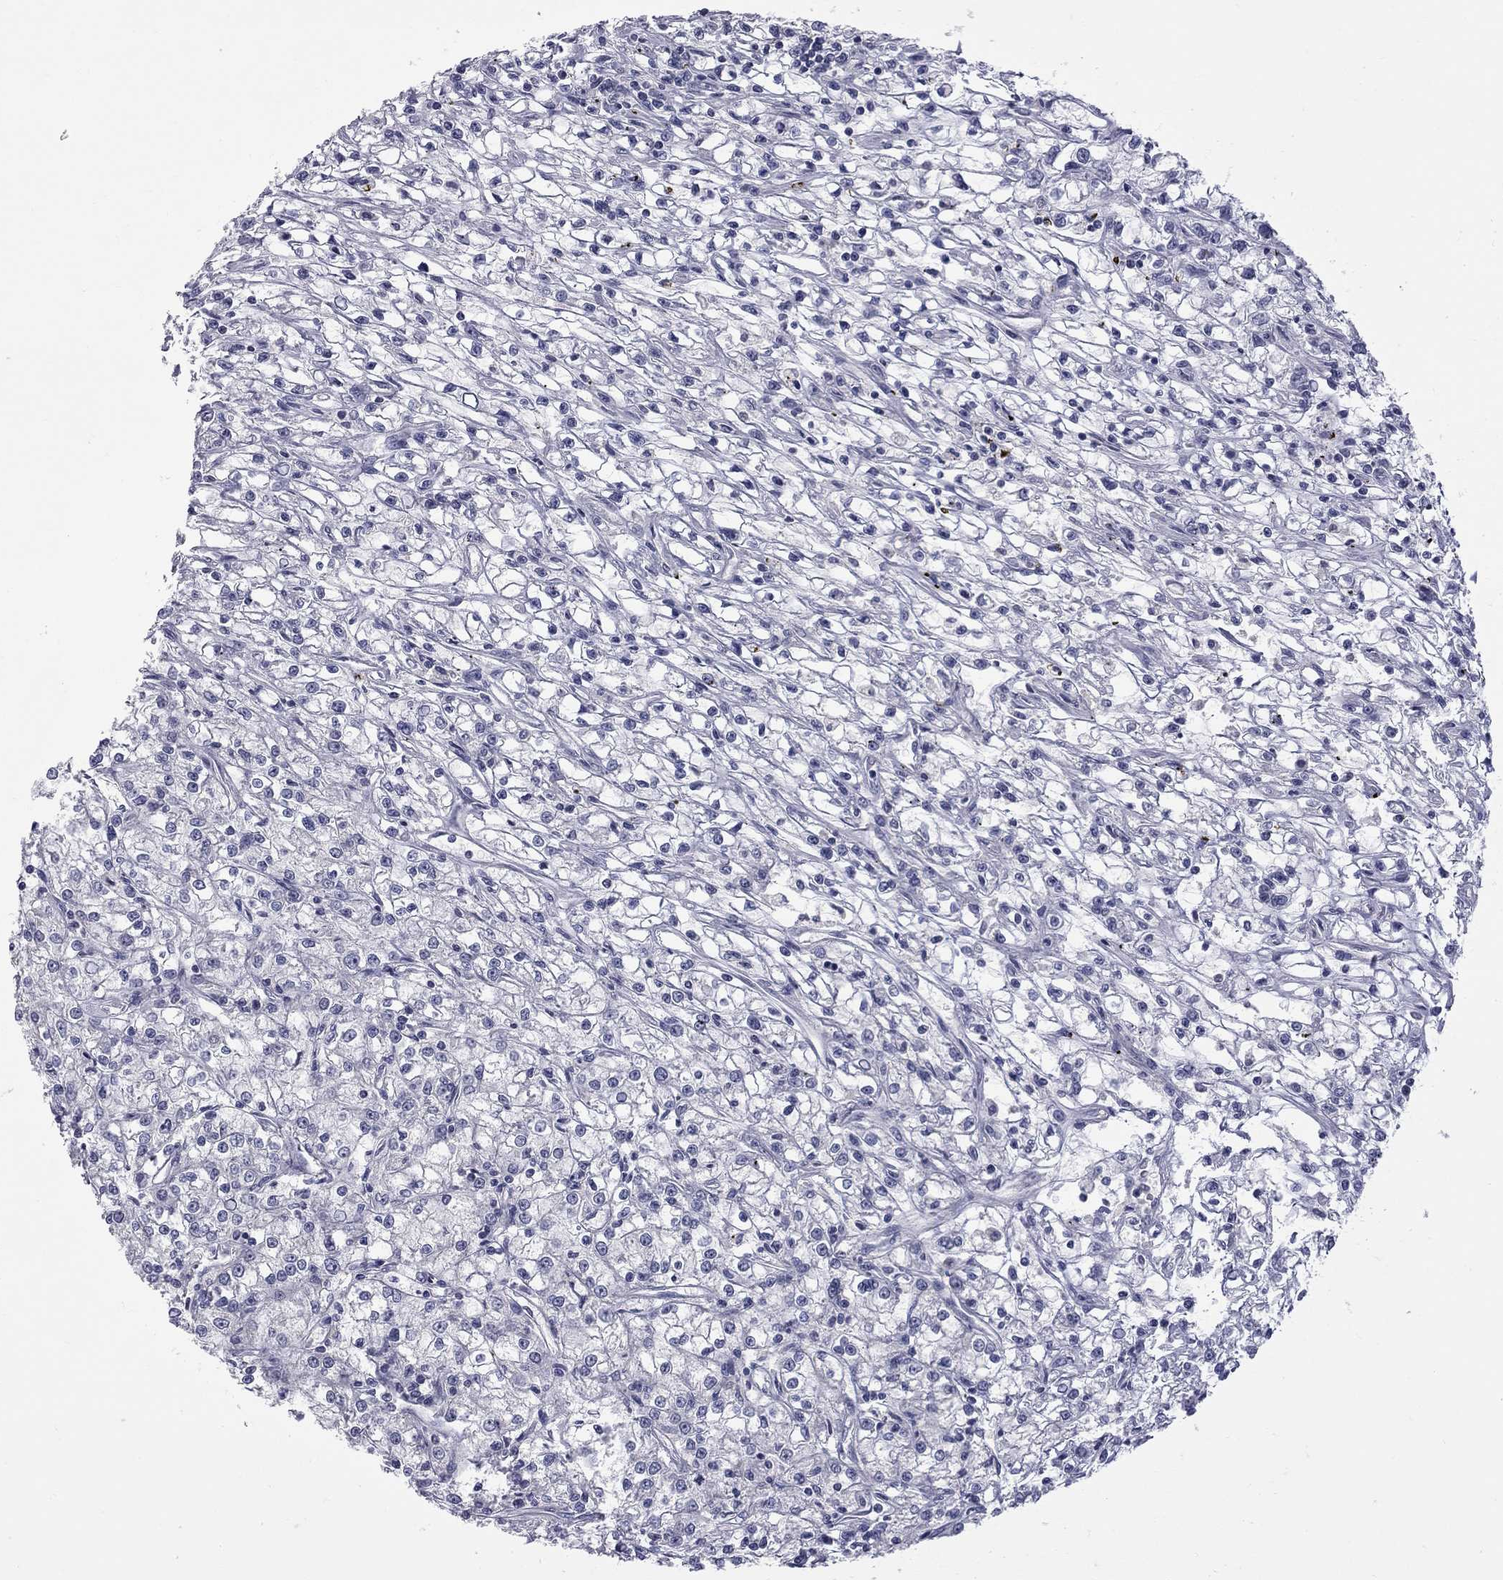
{"staining": {"intensity": "negative", "quantity": "none", "location": "none"}, "tissue": "renal cancer", "cell_type": "Tumor cells", "image_type": "cancer", "snomed": [{"axis": "morphology", "description": "Adenocarcinoma, NOS"}, {"axis": "topography", "description": "Kidney"}], "caption": "A histopathology image of human adenocarcinoma (renal) is negative for staining in tumor cells.", "gene": "GSG1L", "patient": {"sex": "female", "age": 59}}